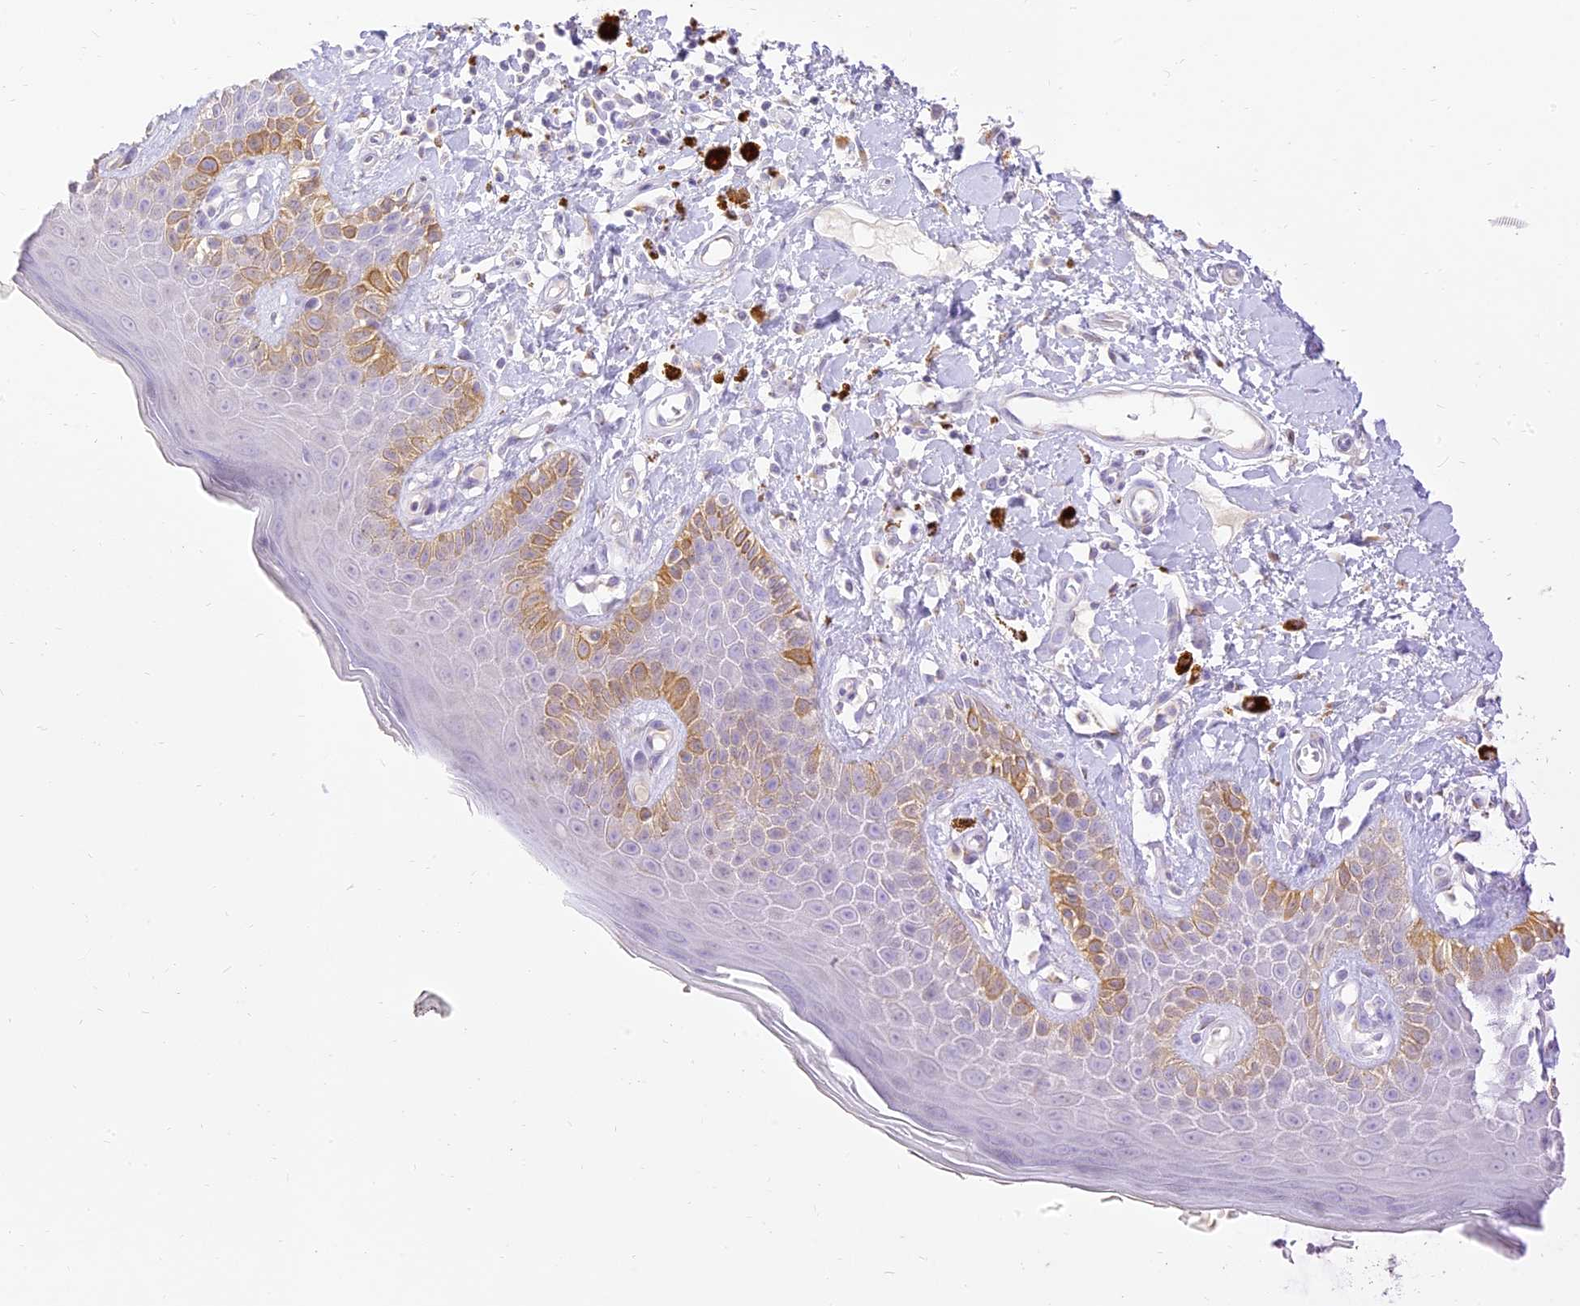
{"staining": {"intensity": "moderate", "quantity": "25%-75%", "location": "cytoplasmic/membranous"}, "tissue": "skin", "cell_type": "Epidermal cells", "image_type": "normal", "snomed": [{"axis": "morphology", "description": "Normal tissue, NOS"}, {"axis": "topography", "description": "Anal"}], "caption": "Immunohistochemistry of normal skin reveals medium levels of moderate cytoplasmic/membranous positivity in about 25%-75% of epidermal cells.", "gene": "SEC13", "patient": {"sex": "female", "age": 78}}